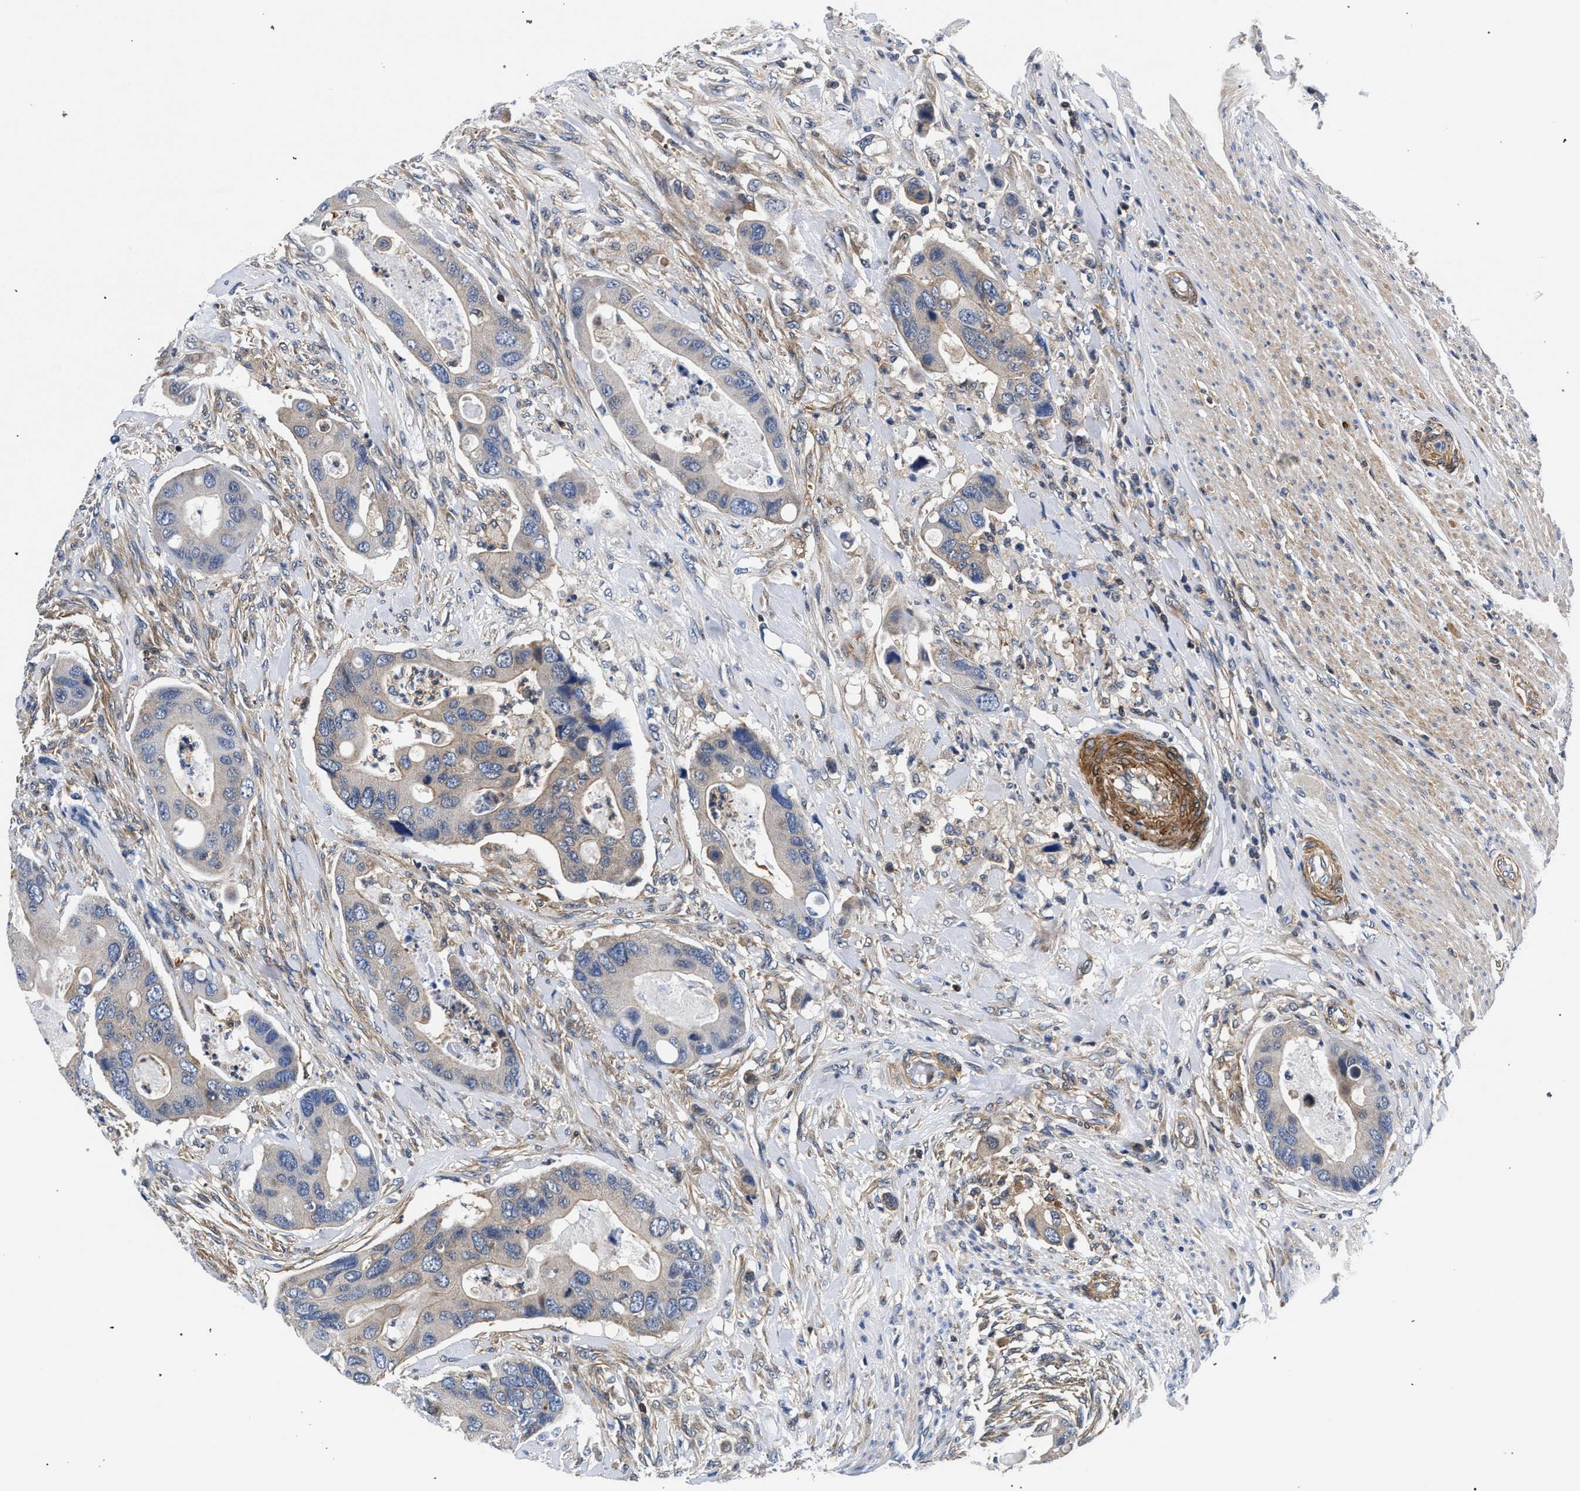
{"staining": {"intensity": "weak", "quantity": "<25%", "location": "cytoplasmic/membranous"}, "tissue": "colorectal cancer", "cell_type": "Tumor cells", "image_type": "cancer", "snomed": [{"axis": "morphology", "description": "Adenocarcinoma, NOS"}, {"axis": "topography", "description": "Rectum"}], "caption": "This is a image of immunohistochemistry (IHC) staining of colorectal cancer, which shows no staining in tumor cells.", "gene": "LASP1", "patient": {"sex": "female", "age": 57}}